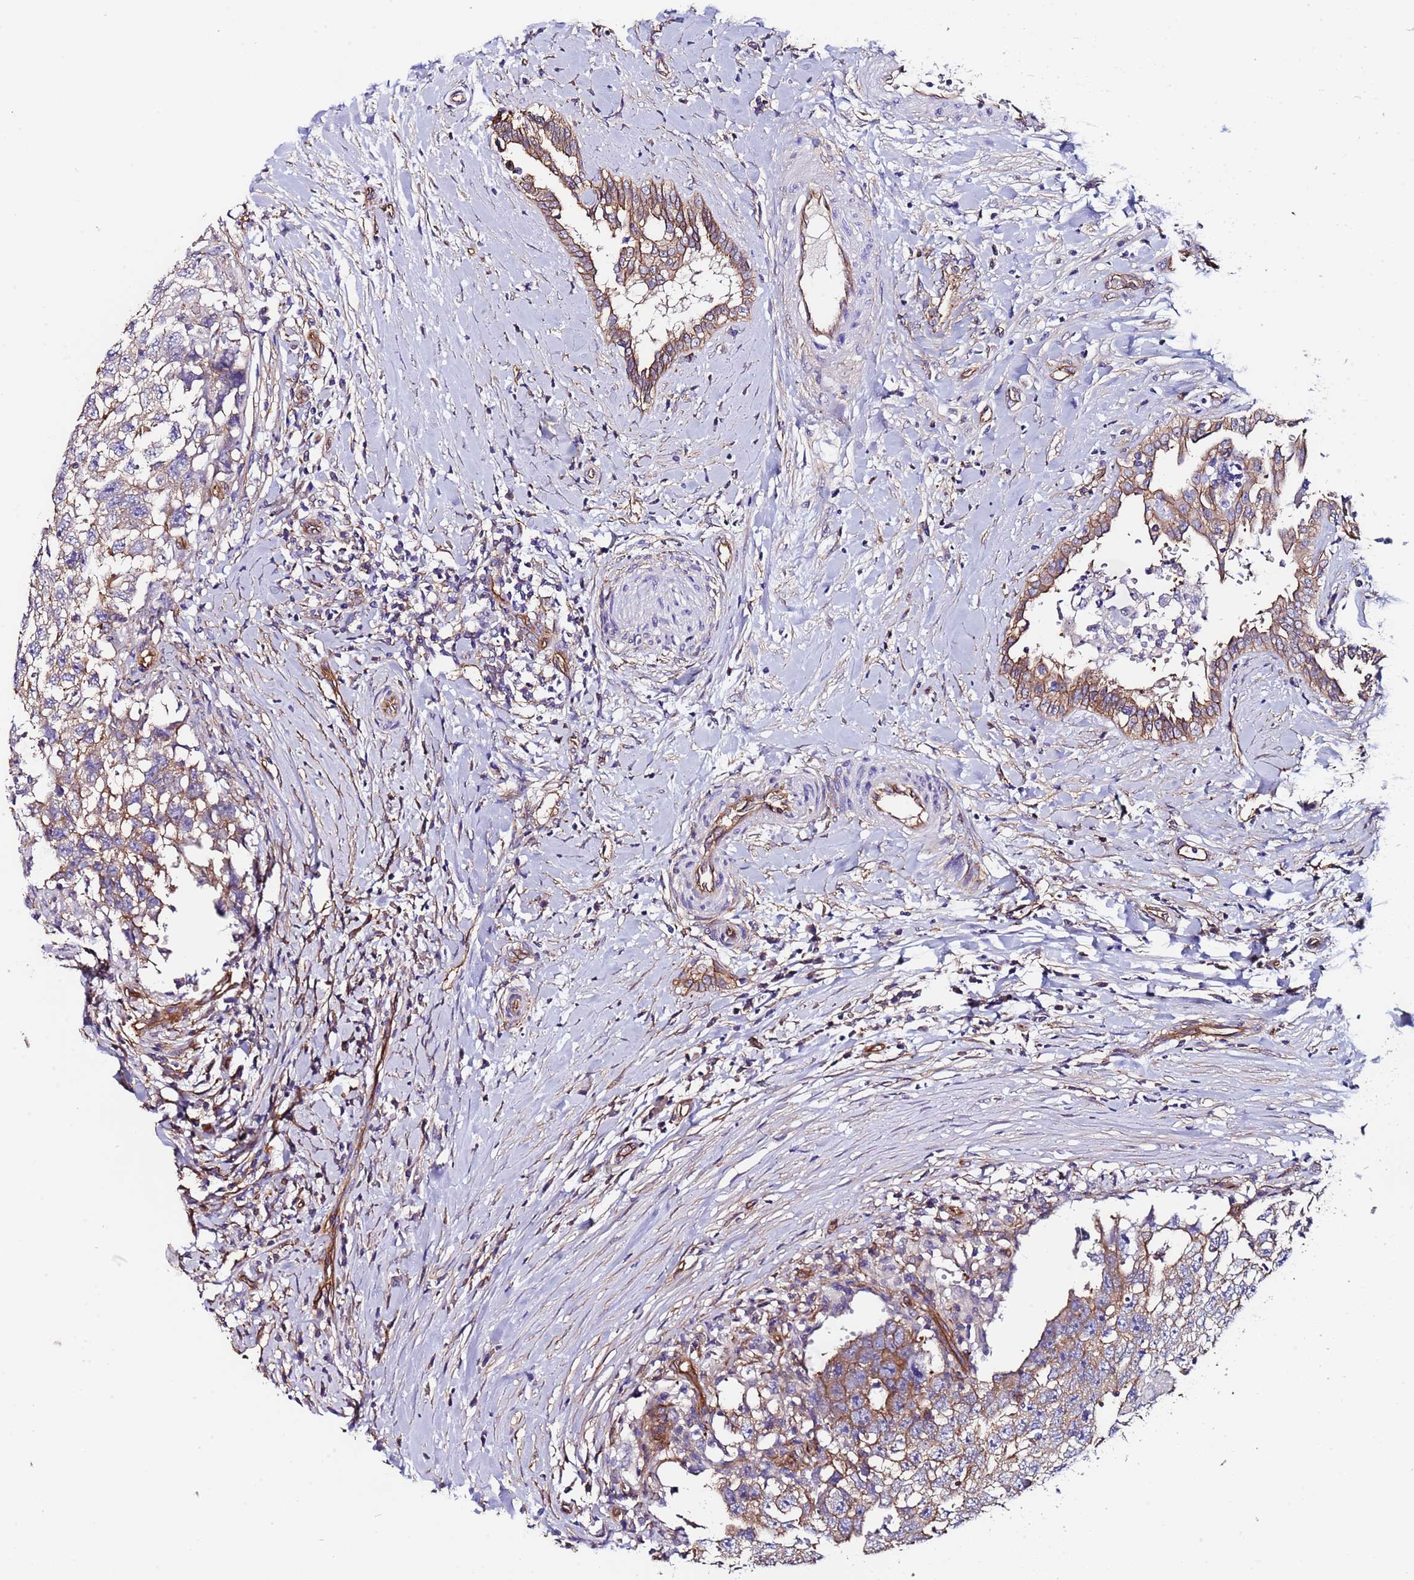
{"staining": {"intensity": "moderate", "quantity": ">75%", "location": "cytoplasmic/membranous"}, "tissue": "testis cancer", "cell_type": "Tumor cells", "image_type": "cancer", "snomed": [{"axis": "morphology", "description": "Seminoma, NOS"}, {"axis": "morphology", "description": "Carcinoma, Embryonal, NOS"}, {"axis": "topography", "description": "Testis"}], "caption": "Approximately >75% of tumor cells in human testis embryonal carcinoma exhibit moderate cytoplasmic/membranous protein staining as visualized by brown immunohistochemical staining.", "gene": "ZNF248", "patient": {"sex": "male", "age": 29}}